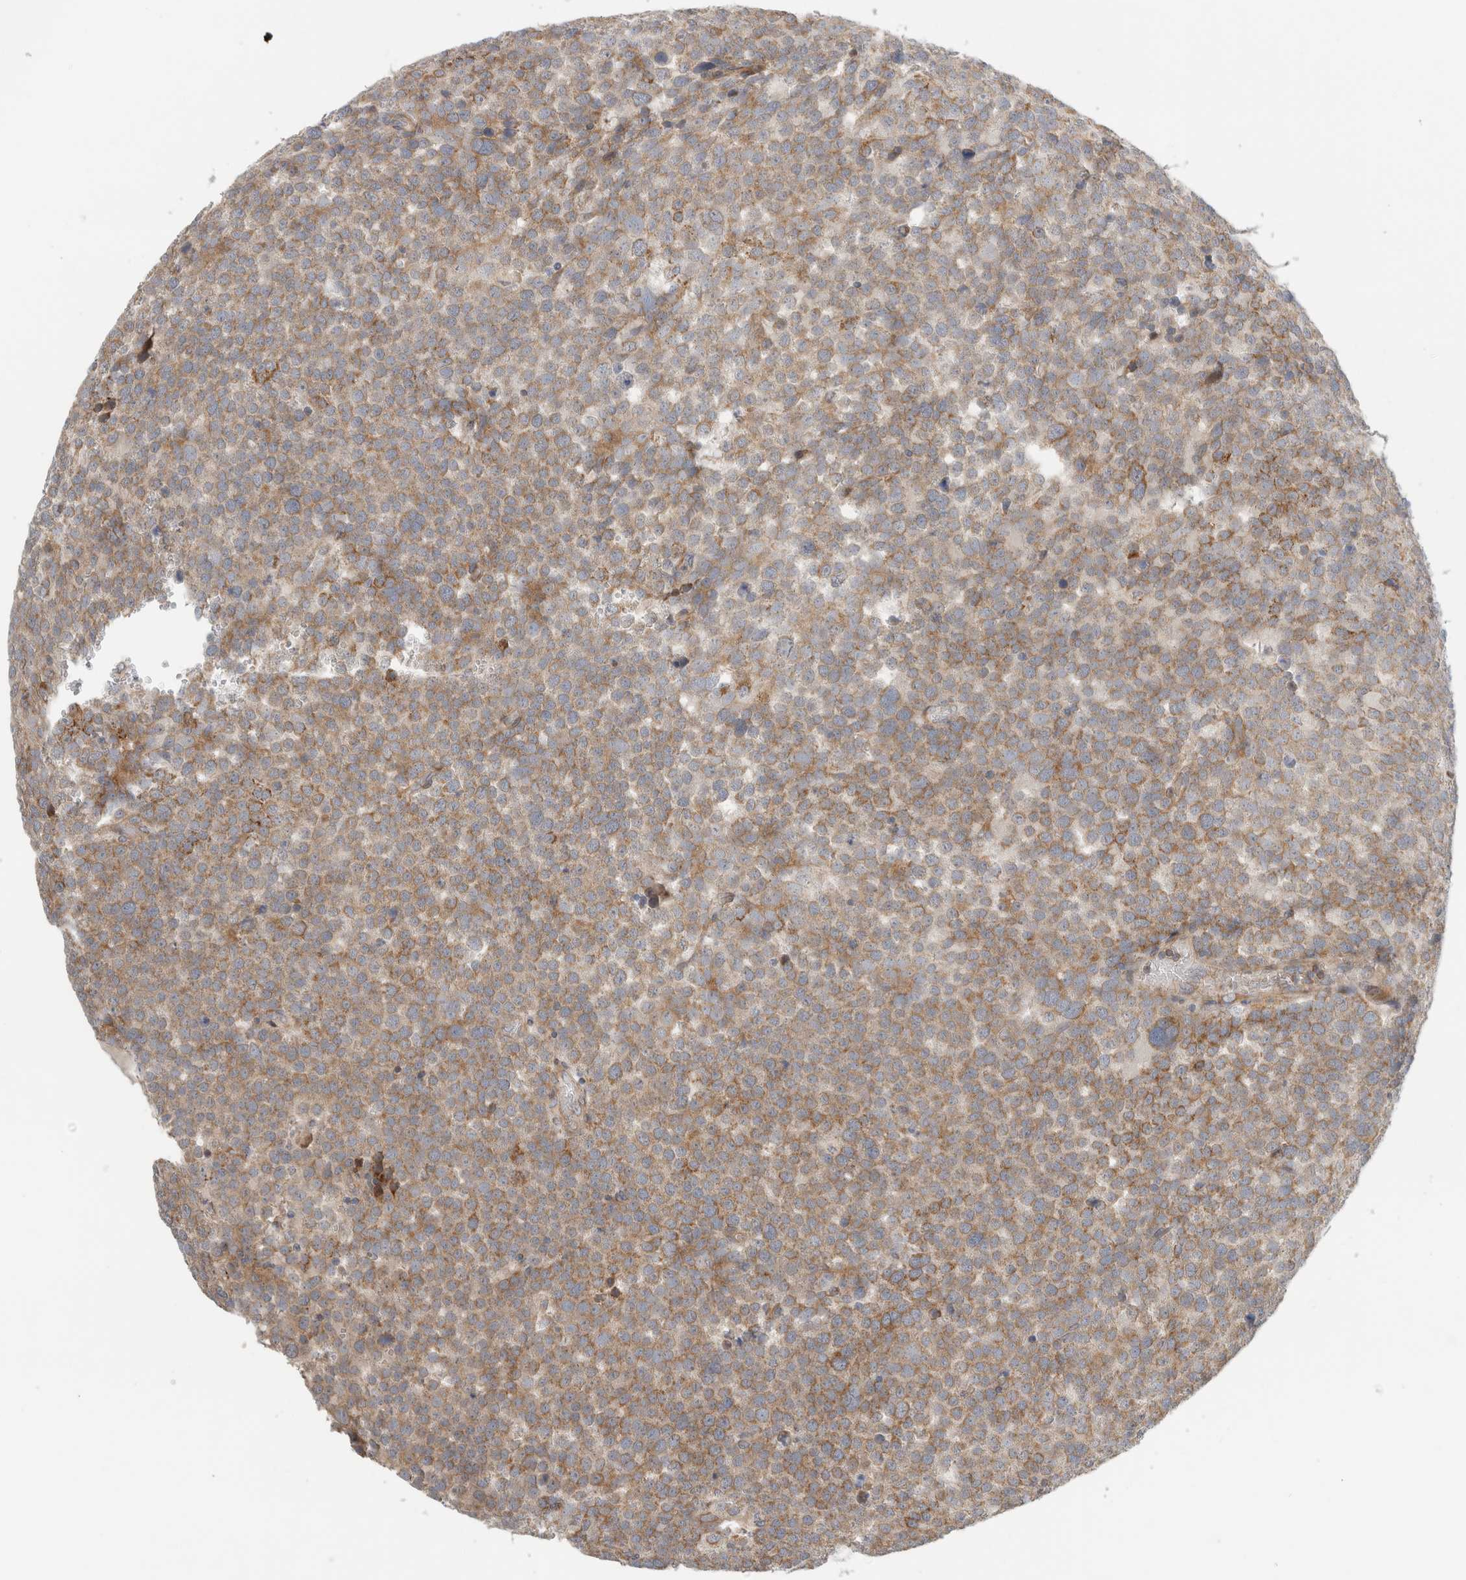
{"staining": {"intensity": "moderate", "quantity": ">75%", "location": "cytoplasmic/membranous"}, "tissue": "testis cancer", "cell_type": "Tumor cells", "image_type": "cancer", "snomed": [{"axis": "morphology", "description": "Seminoma, NOS"}, {"axis": "topography", "description": "Testis"}], "caption": "A photomicrograph showing moderate cytoplasmic/membranous staining in approximately >75% of tumor cells in testis seminoma, as visualized by brown immunohistochemical staining.", "gene": "KPNA5", "patient": {"sex": "male", "age": 71}}